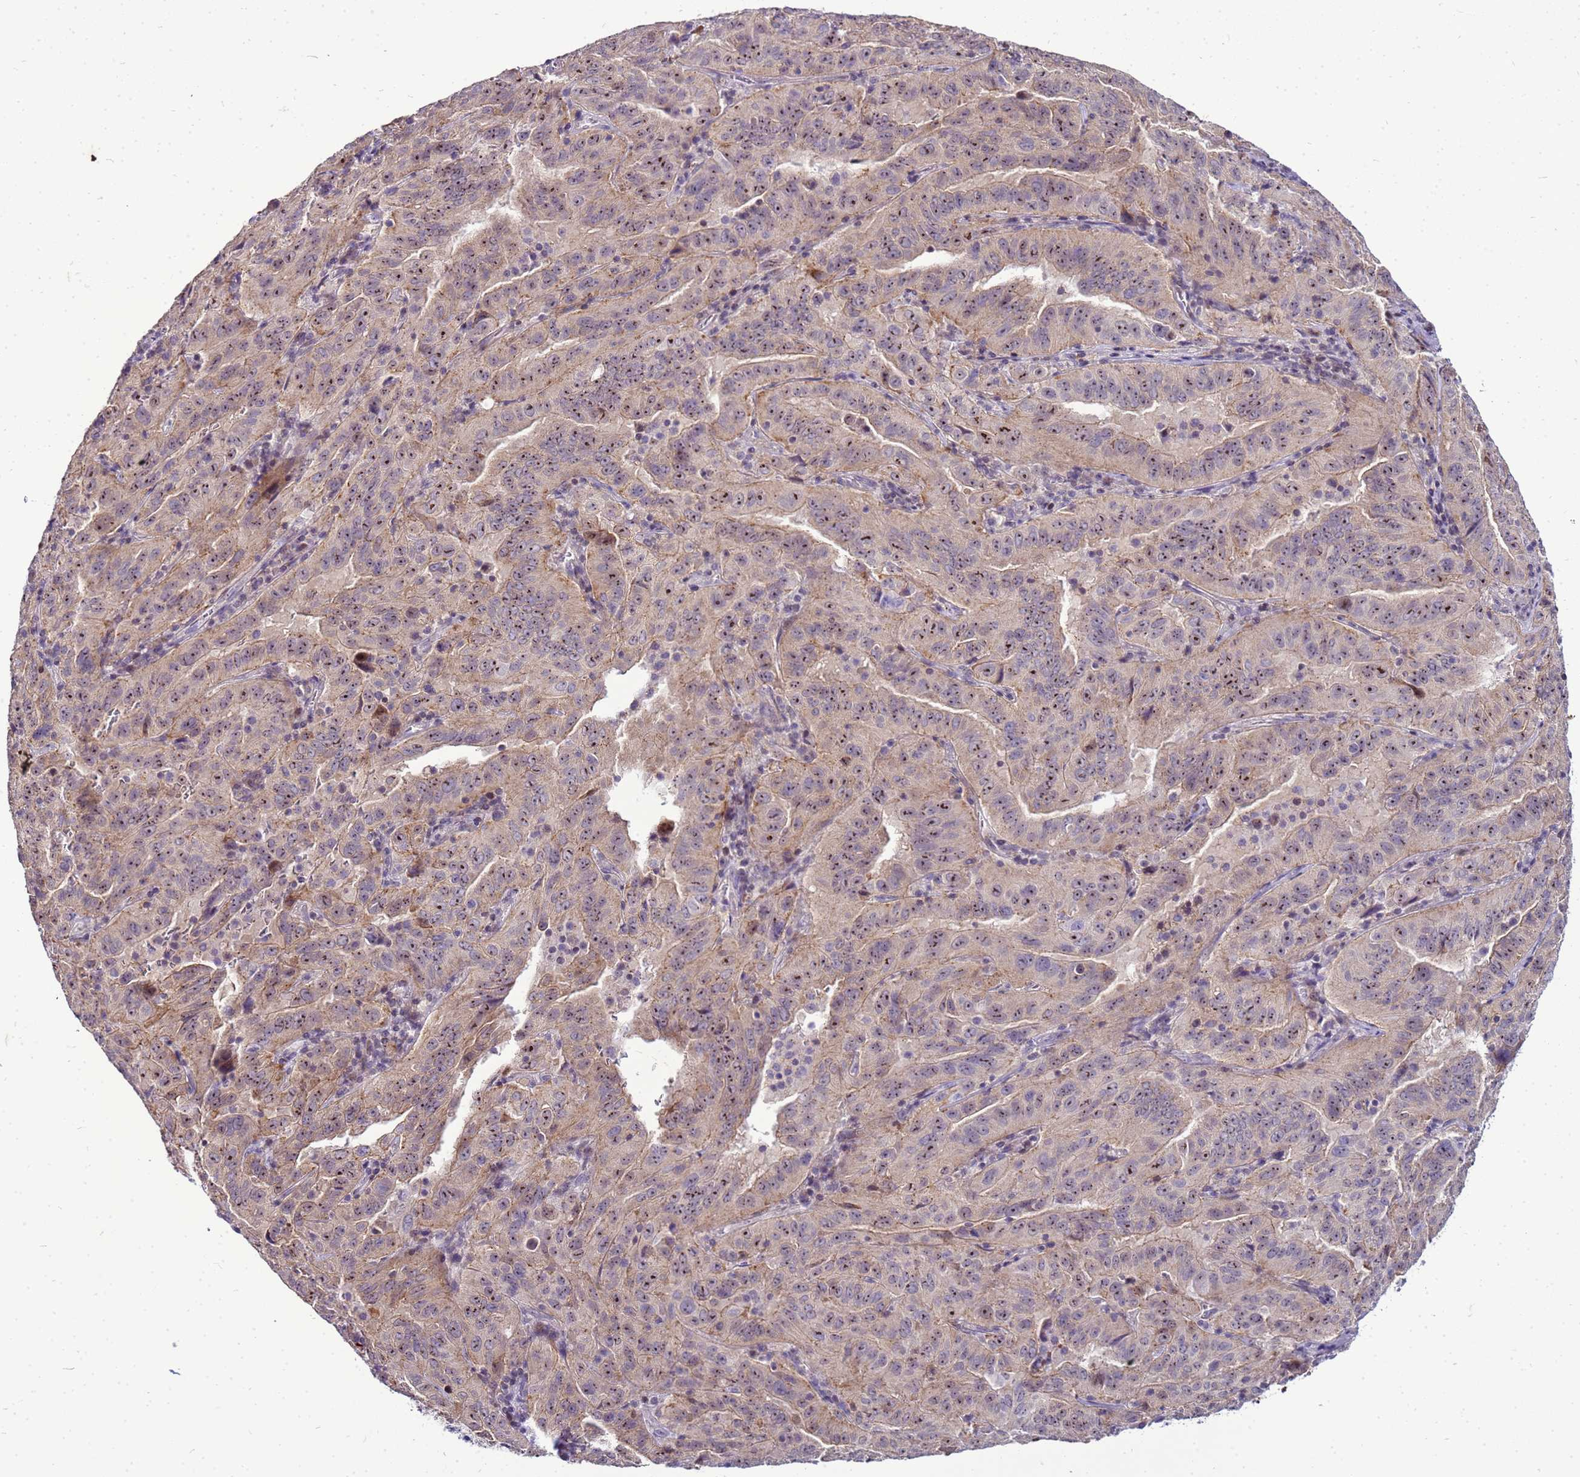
{"staining": {"intensity": "moderate", "quantity": "25%-75%", "location": "nuclear"}, "tissue": "pancreatic cancer", "cell_type": "Tumor cells", "image_type": "cancer", "snomed": [{"axis": "morphology", "description": "Adenocarcinoma, NOS"}, {"axis": "topography", "description": "Pancreas"}], "caption": "Protein positivity by immunohistochemistry (IHC) reveals moderate nuclear staining in approximately 25%-75% of tumor cells in pancreatic cancer (adenocarcinoma).", "gene": "VPS4B", "patient": {"sex": "male", "age": 63}}